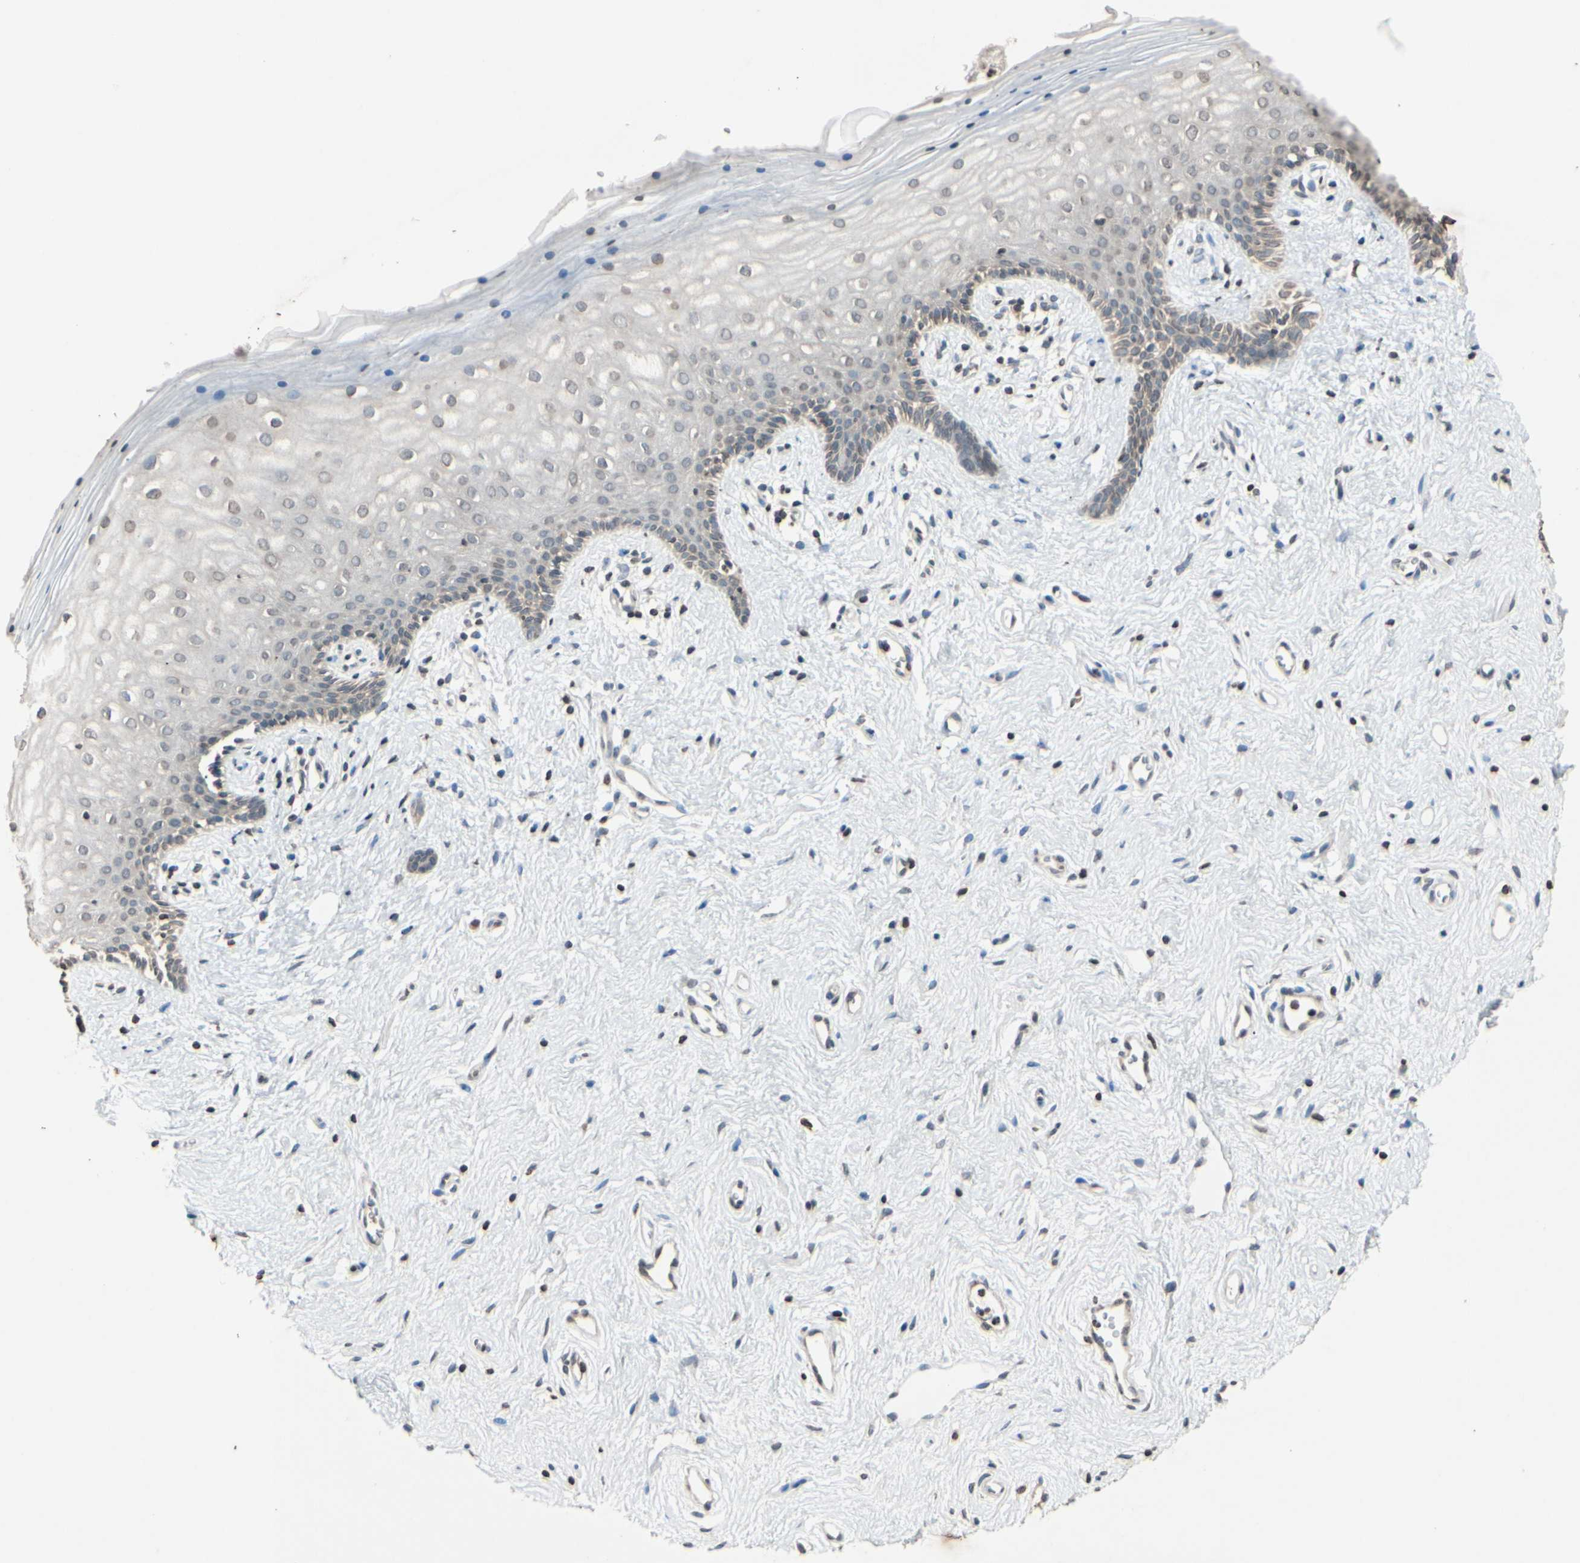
{"staining": {"intensity": "weak", "quantity": "<25%", "location": "cytoplasmic/membranous"}, "tissue": "vagina", "cell_type": "Squamous epithelial cells", "image_type": "normal", "snomed": [{"axis": "morphology", "description": "Normal tissue, NOS"}, {"axis": "topography", "description": "Vagina"}], "caption": "The histopathology image reveals no staining of squamous epithelial cells in benign vagina.", "gene": "CLDN11", "patient": {"sex": "female", "age": 44}}